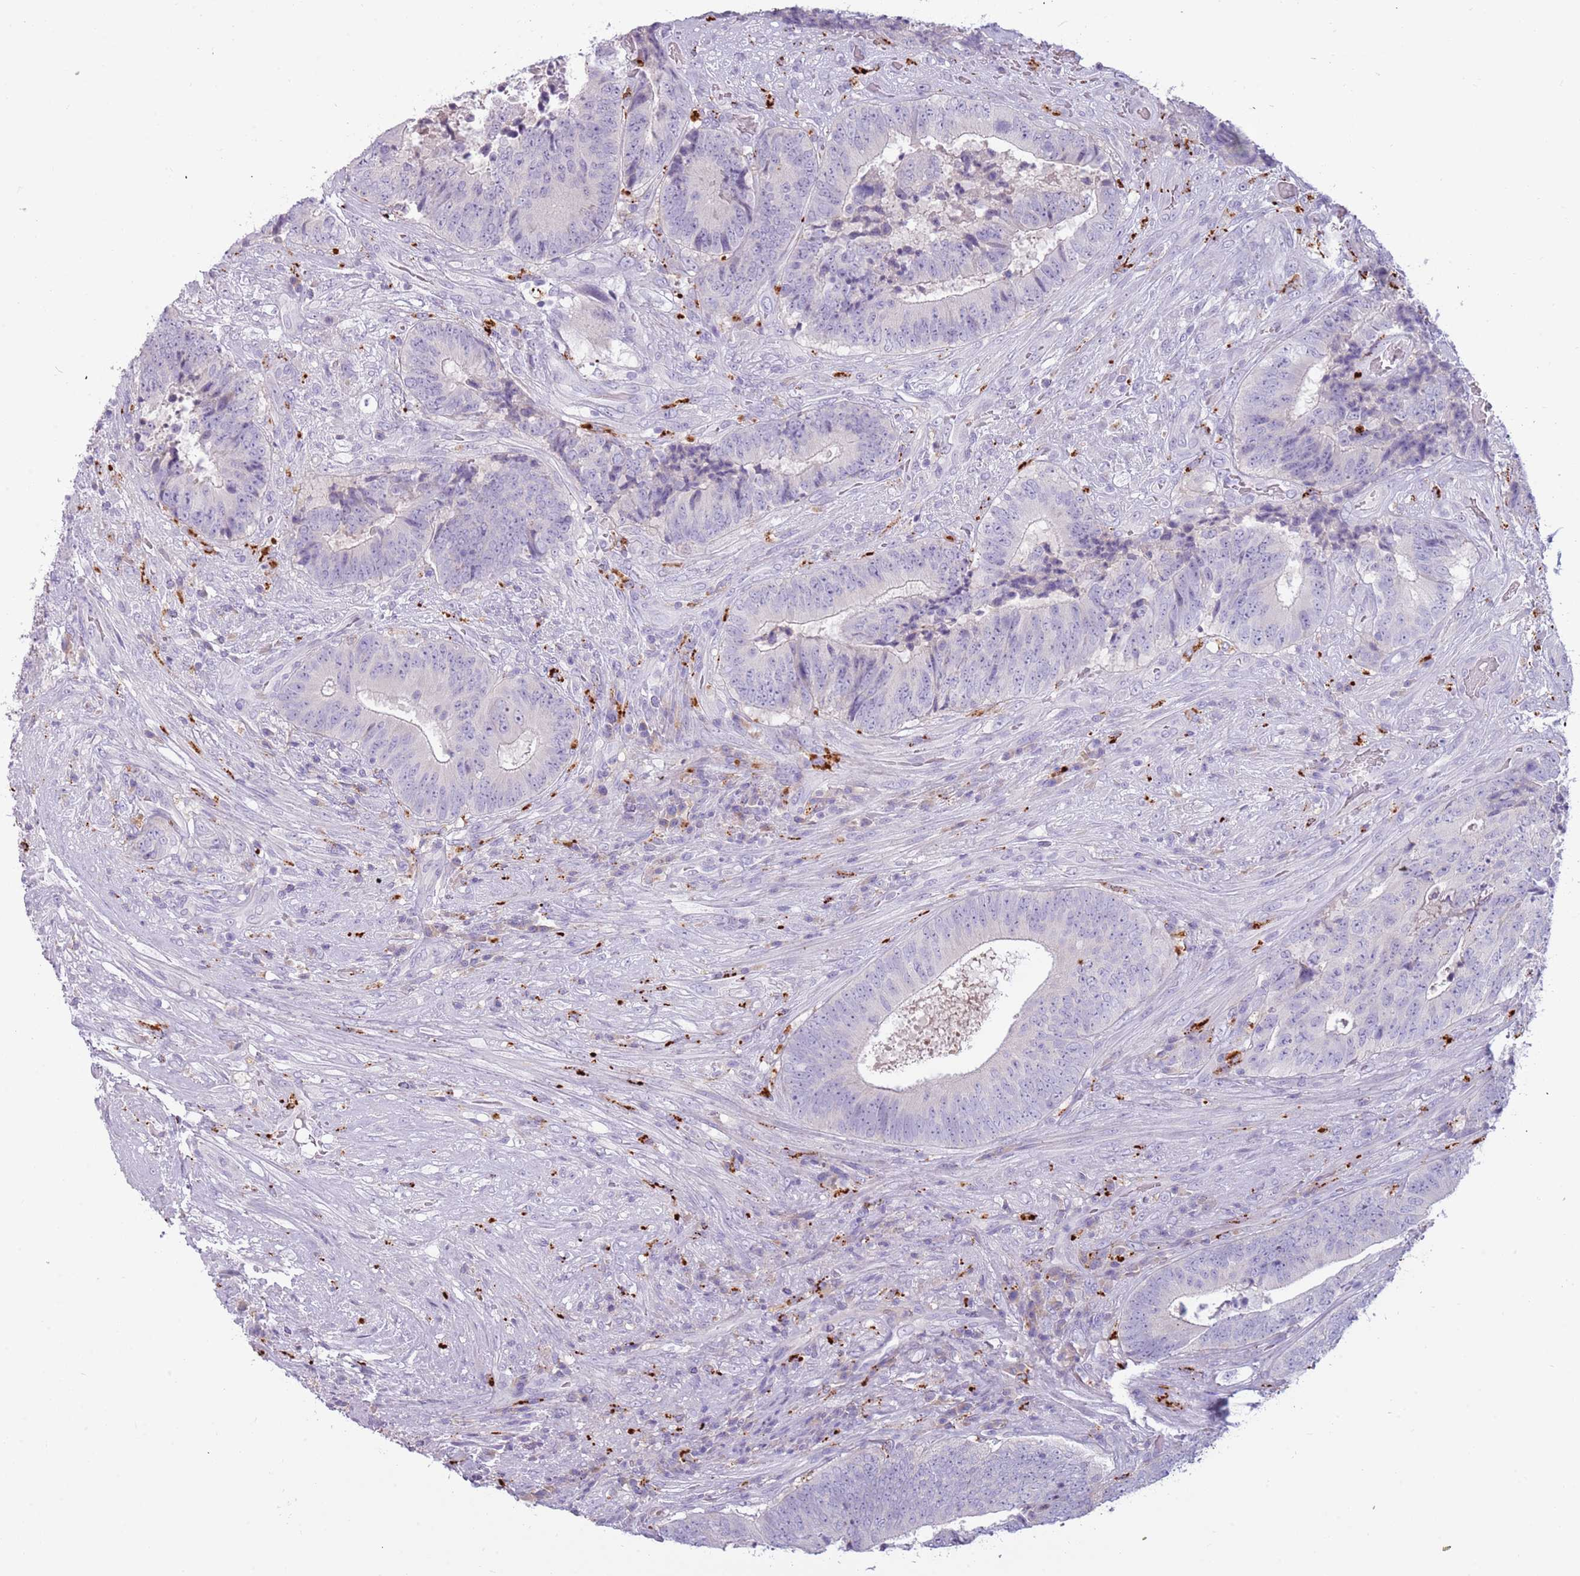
{"staining": {"intensity": "negative", "quantity": "none", "location": "none"}, "tissue": "colorectal cancer", "cell_type": "Tumor cells", "image_type": "cancer", "snomed": [{"axis": "morphology", "description": "Adenocarcinoma, NOS"}, {"axis": "topography", "description": "Rectum"}], "caption": "DAB immunohistochemical staining of adenocarcinoma (colorectal) demonstrates no significant staining in tumor cells.", "gene": "NWD2", "patient": {"sex": "male", "age": 72}}